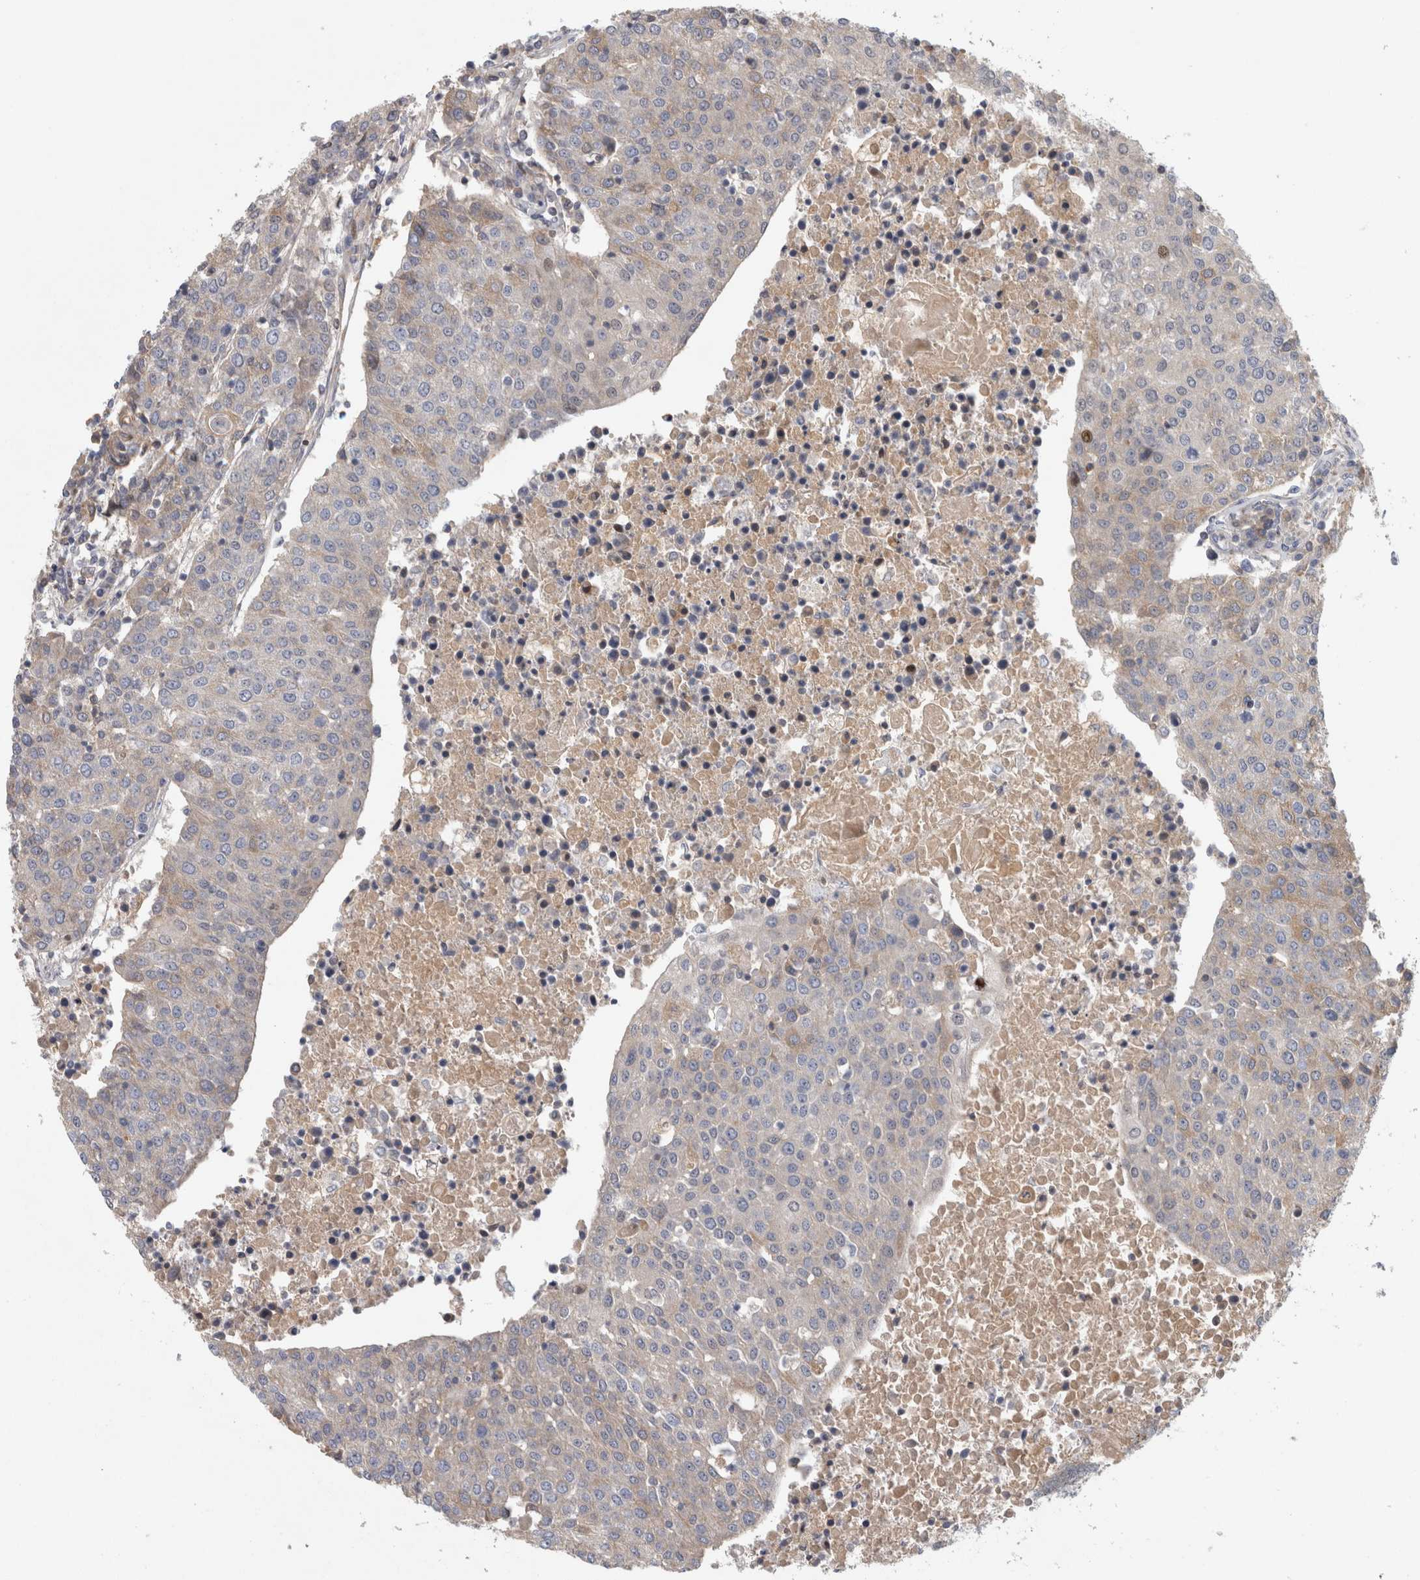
{"staining": {"intensity": "weak", "quantity": "<25%", "location": "cytoplasmic/membranous"}, "tissue": "urothelial cancer", "cell_type": "Tumor cells", "image_type": "cancer", "snomed": [{"axis": "morphology", "description": "Urothelial carcinoma, High grade"}, {"axis": "topography", "description": "Urinary bladder"}], "caption": "This is a micrograph of immunohistochemistry (IHC) staining of high-grade urothelial carcinoma, which shows no positivity in tumor cells. (DAB IHC, high magnification).", "gene": "RBM48", "patient": {"sex": "female", "age": 85}}